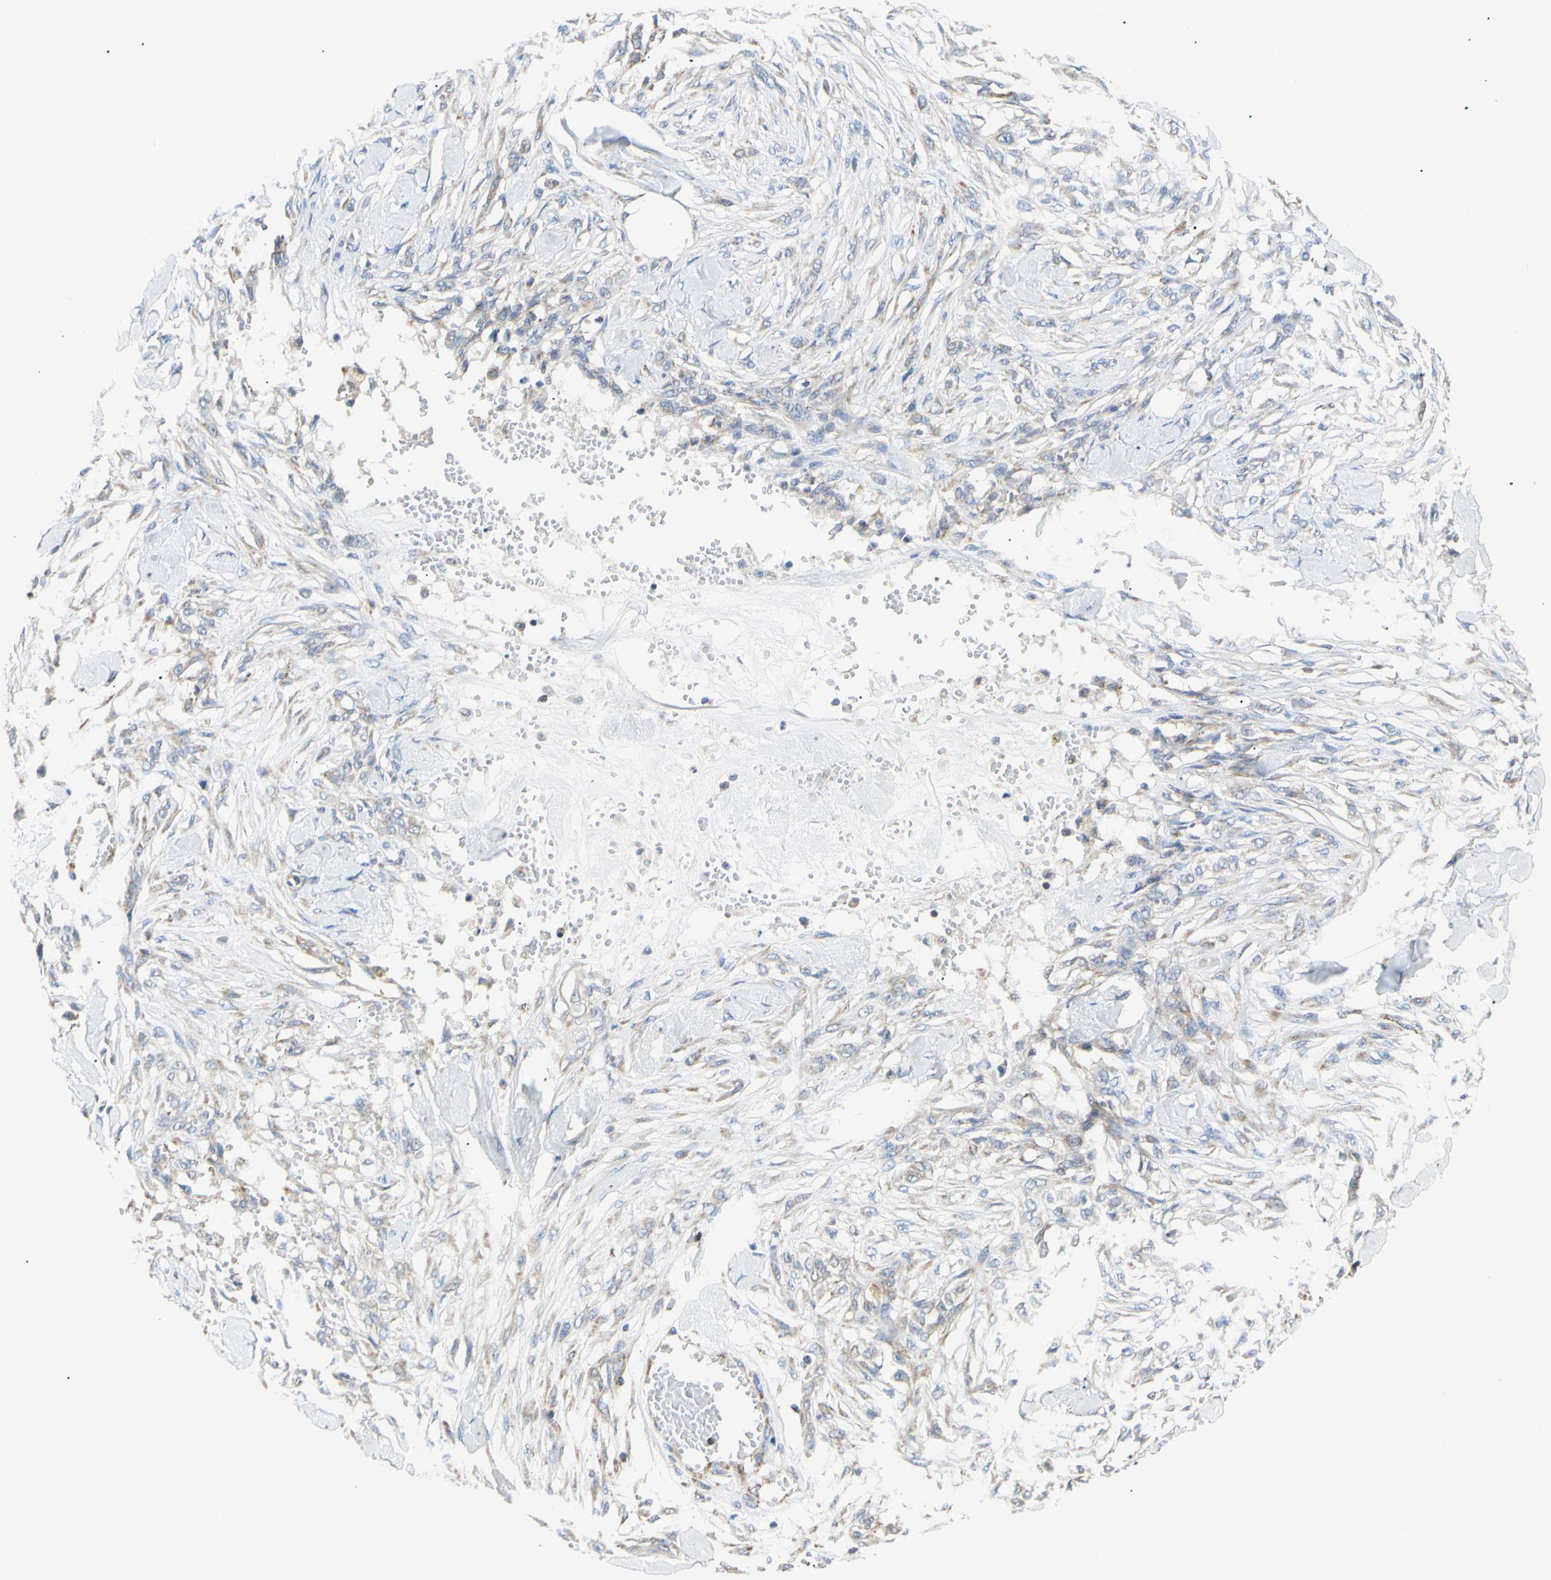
{"staining": {"intensity": "weak", "quantity": "<25%", "location": "cytoplasmic/membranous"}, "tissue": "skin cancer", "cell_type": "Tumor cells", "image_type": "cancer", "snomed": [{"axis": "morphology", "description": "Normal tissue, NOS"}, {"axis": "morphology", "description": "Squamous cell carcinoma, NOS"}, {"axis": "topography", "description": "Skin"}], "caption": "This histopathology image is of squamous cell carcinoma (skin) stained with immunohistochemistry to label a protein in brown with the nuclei are counter-stained blue. There is no expression in tumor cells. The staining was performed using DAB to visualize the protein expression in brown, while the nuclei were stained in blue with hematoxylin (Magnification: 20x).", "gene": "ACAT1", "patient": {"sex": "female", "age": 59}}